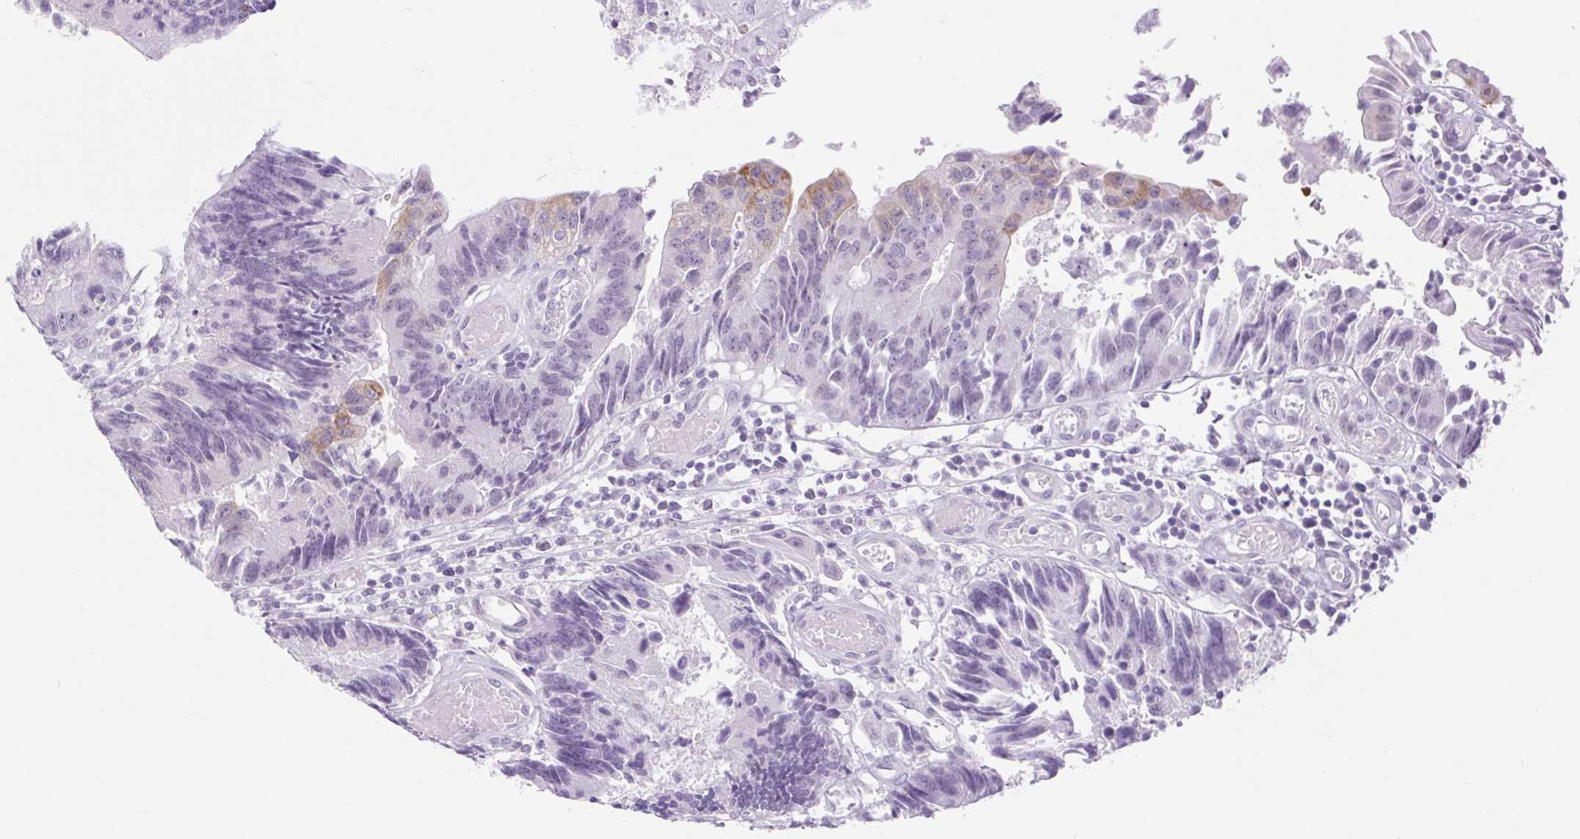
{"staining": {"intensity": "moderate", "quantity": "<25%", "location": "cytoplasmic/membranous"}, "tissue": "colorectal cancer", "cell_type": "Tumor cells", "image_type": "cancer", "snomed": [{"axis": "morphology", "description": "Adenocarcinoma, NOS"}, {"axis": "topography", "description": "Colon"}], "caption": "Protein positivity by immunohistochemistry displays moderate cytoplasmic/membranous staining in approximately <25% of tumor cells in colorectal cancer (adenocarcinoma).", "gene": "BCAS1", "patient": {"sex": "female", "age": 67}}